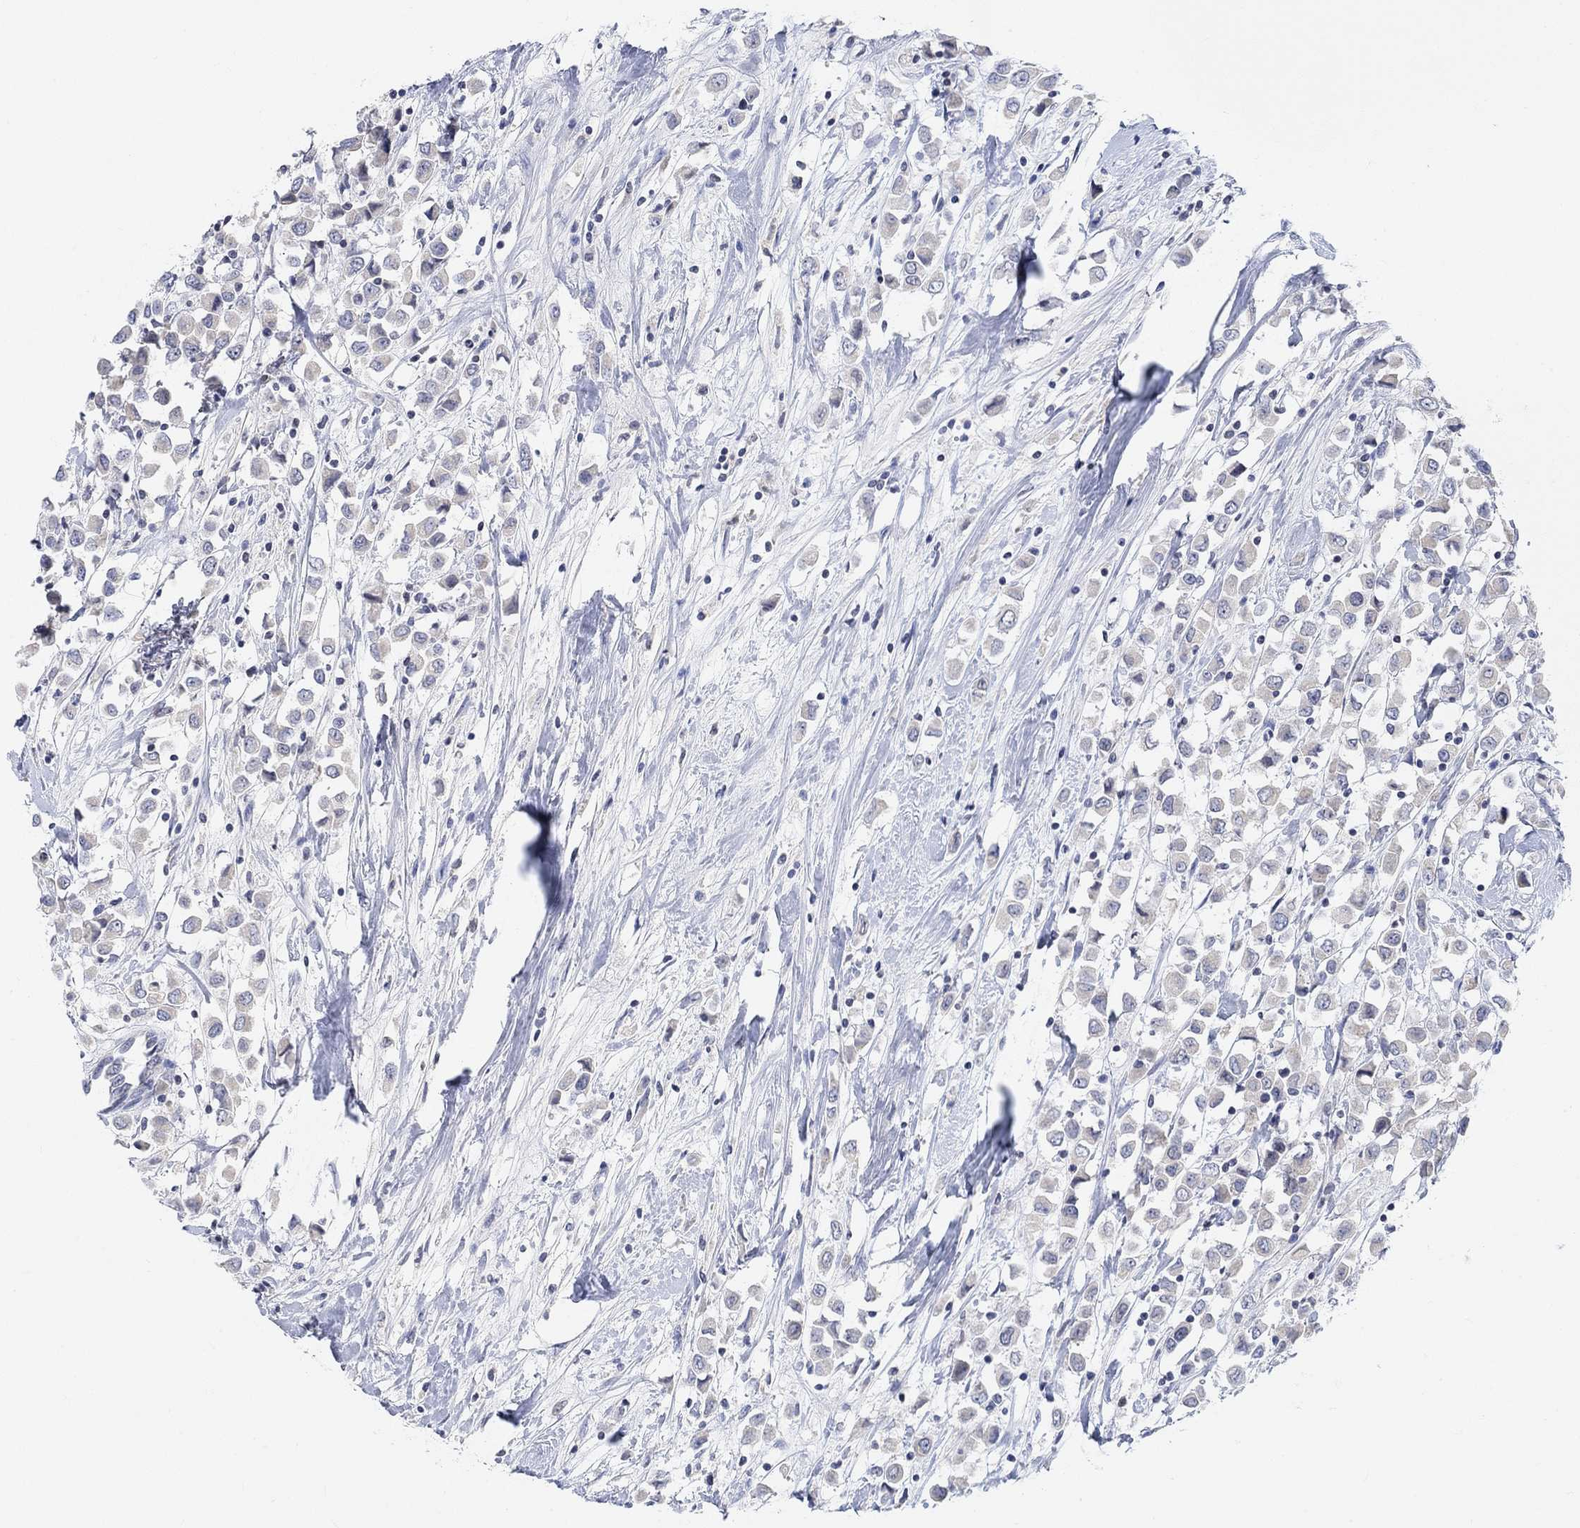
{"staining": {"intensity": "negative", "quantity": "none", "location": "none"}, "tissue": "breast cancer", "cell_type": "Tumor cells", "image_type": "cancer", "snomed": [{"axis": "morphology", "description": "Duct carcinoma"}, {"axis": "topography", "description": "Breast"}], "caption": "Tumor cells are negative for brown protein staining in invasive ductal carcinoma (breast).", "gene": "ATP6V1E2", "patient": {"sex": "female", "age": 61}}